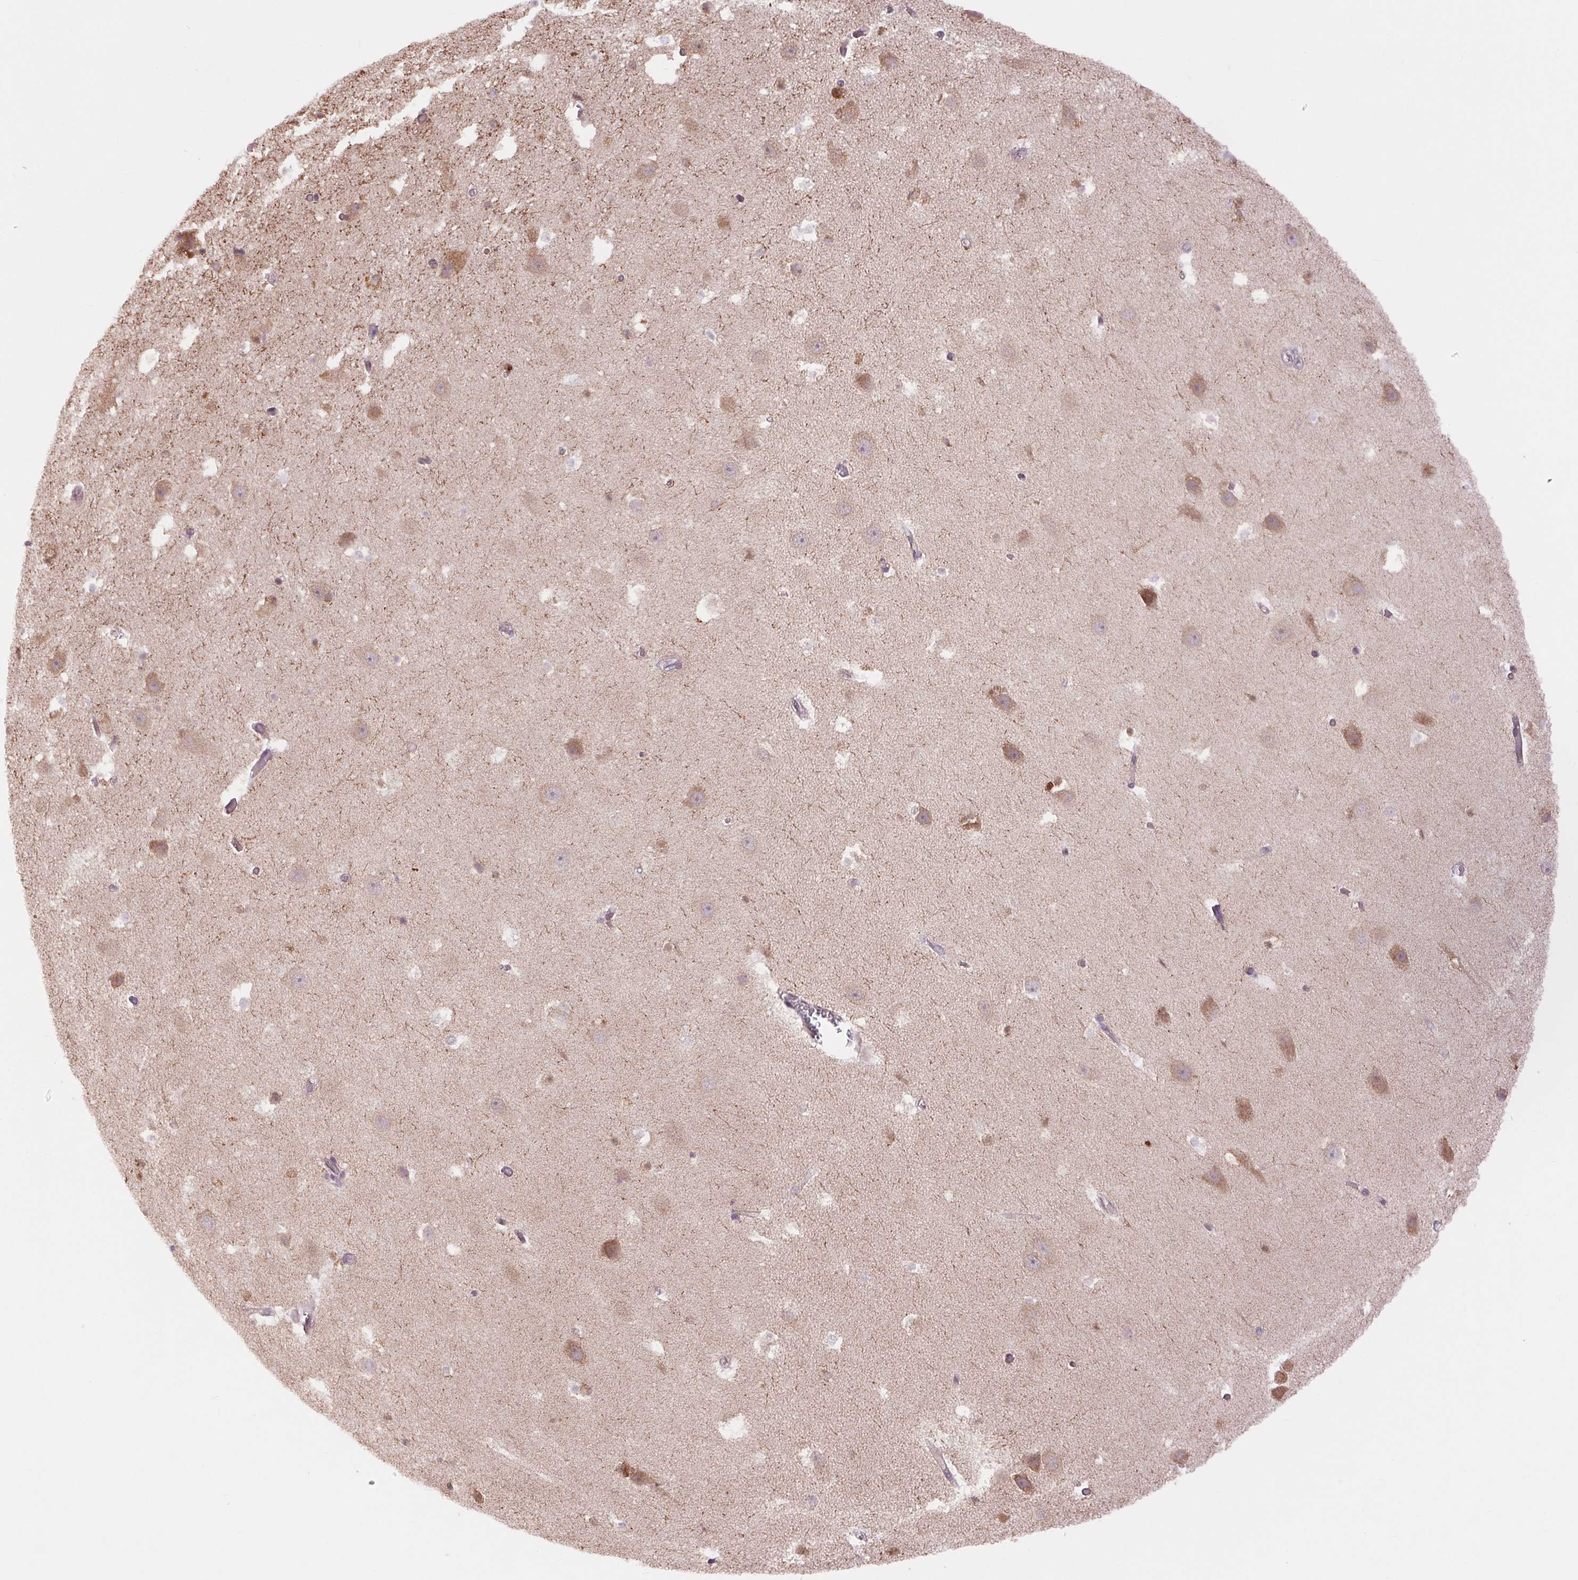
{"staining": {"intensity": "negative", "quantity": "none", "location": "none"}, "tissue": "hippocampus", "cell_type": "Glial cells", "image_type": "normal", "snomed": [{"axis": "morphology", "description": "Normal tissue, NOS"}, {"axis": "topography", "description": "Hippocampus"}], "caption": "The image displays no staining of glial cells in unremarkable hippocampus. The staining was performed using DAB to visualize the protein expression in brown, while the nuclei were stained in blue with hematoxylin (Magnification: 20x).", "gene": "BTF3L4", "patient": {"sex": "male", "age": 26}}